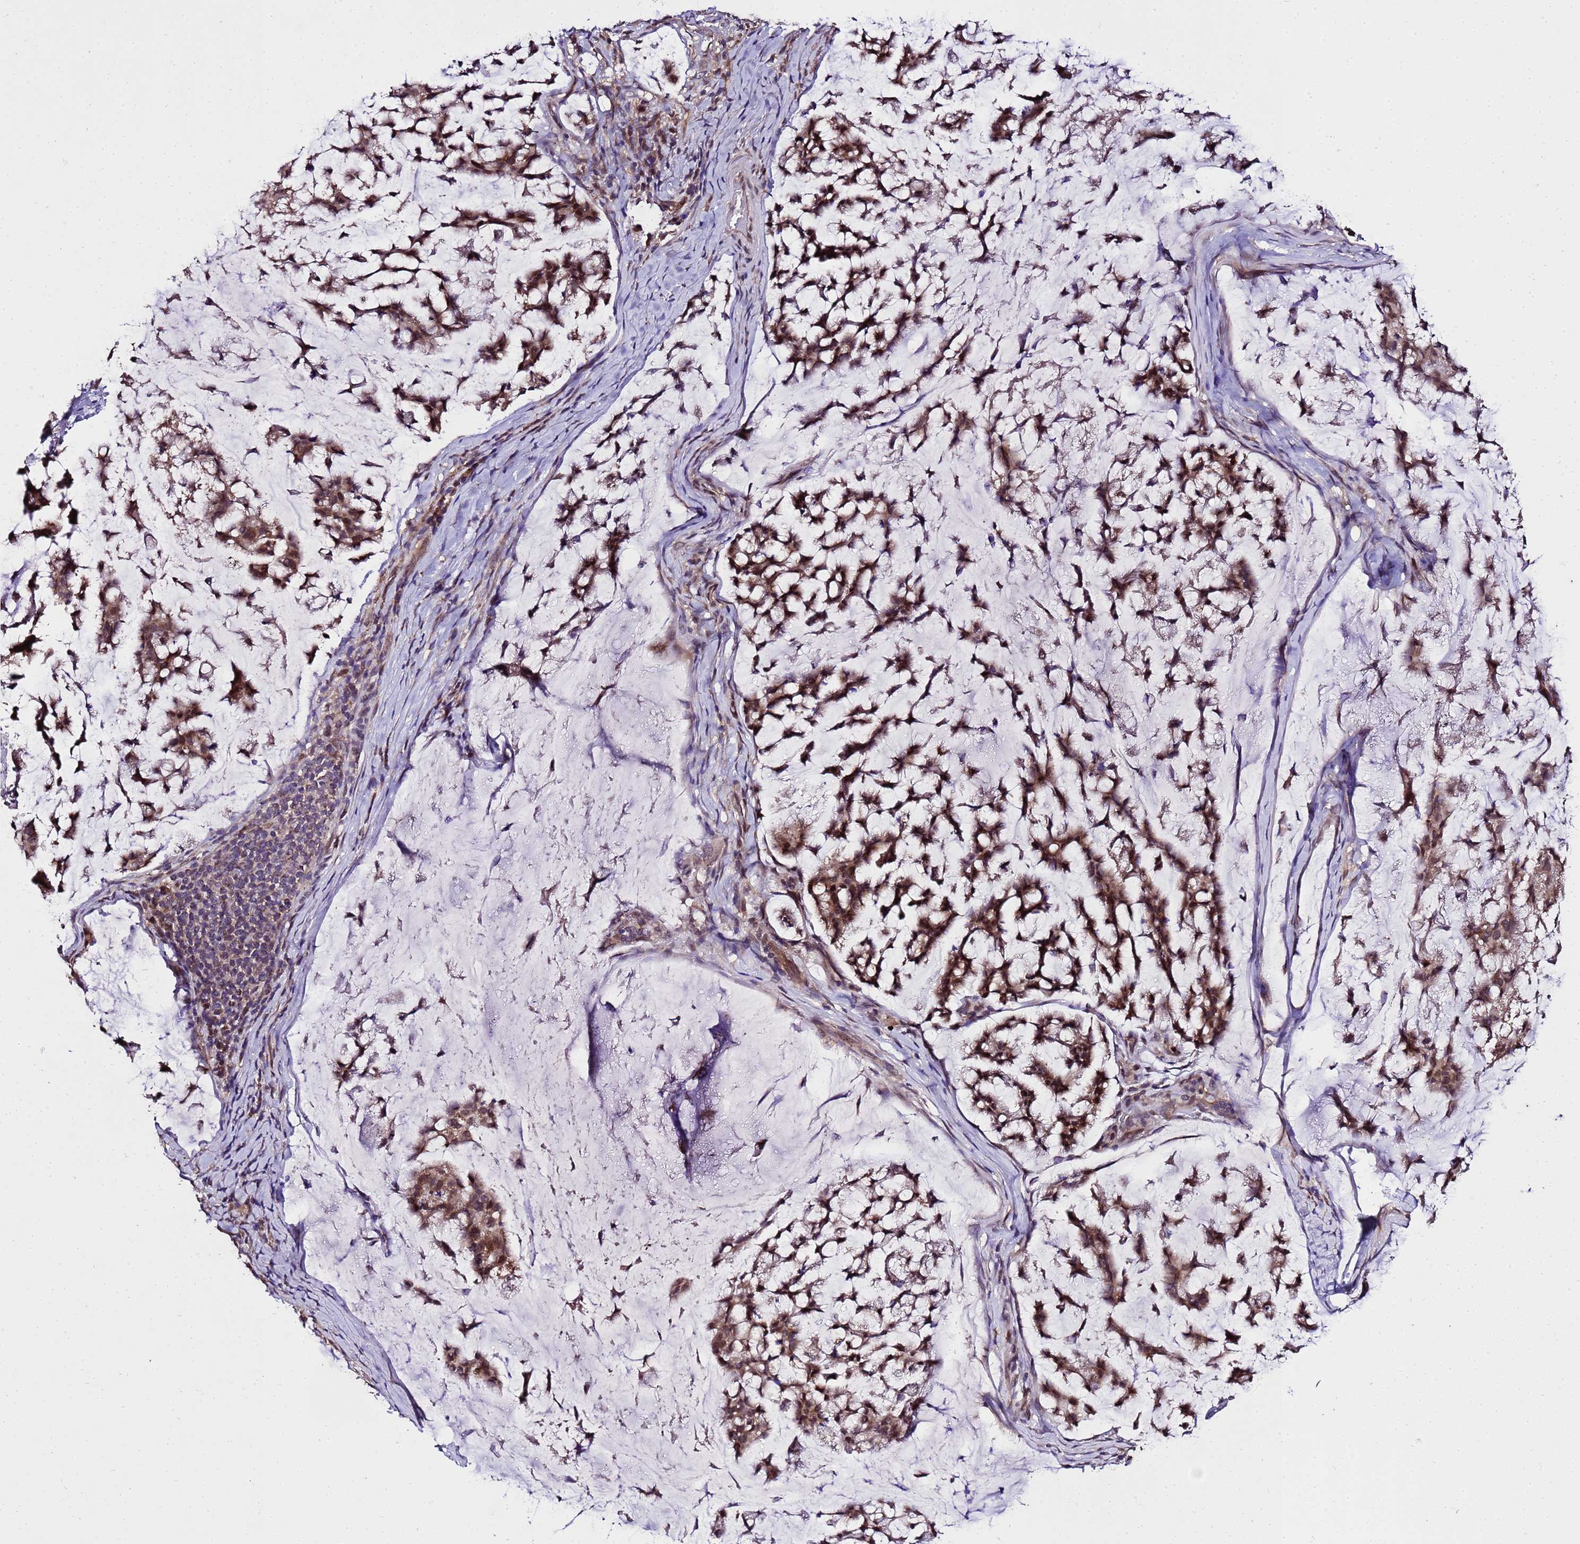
{"staining": {"intensity": "strong", "quantity": ">75%", "location": "cytoplasmic/membranous,nuclear"}, "tissue": "stomach cancer", "cell_type": "Tumor cells", "image_type": "cancer", "snomed": [{"axis": "morphology", "description": "Adenocarcinoma, NOS"}, {"axis": "topography", "description": "Stomach, lower"}], "caption": "Tumor cells demonstrate high levels of strong cytoplasmic/membranous and nuclear staining in approximately >75% of cells in human stomach cancer (adenocarcinoma). The staining is performed using DAB brown chromogen to label protein expression. The nuclei are counter-stained blue using hematoxylin.", "gene": "ZNF329", "patient": {"sex": "male", "age": 67}}